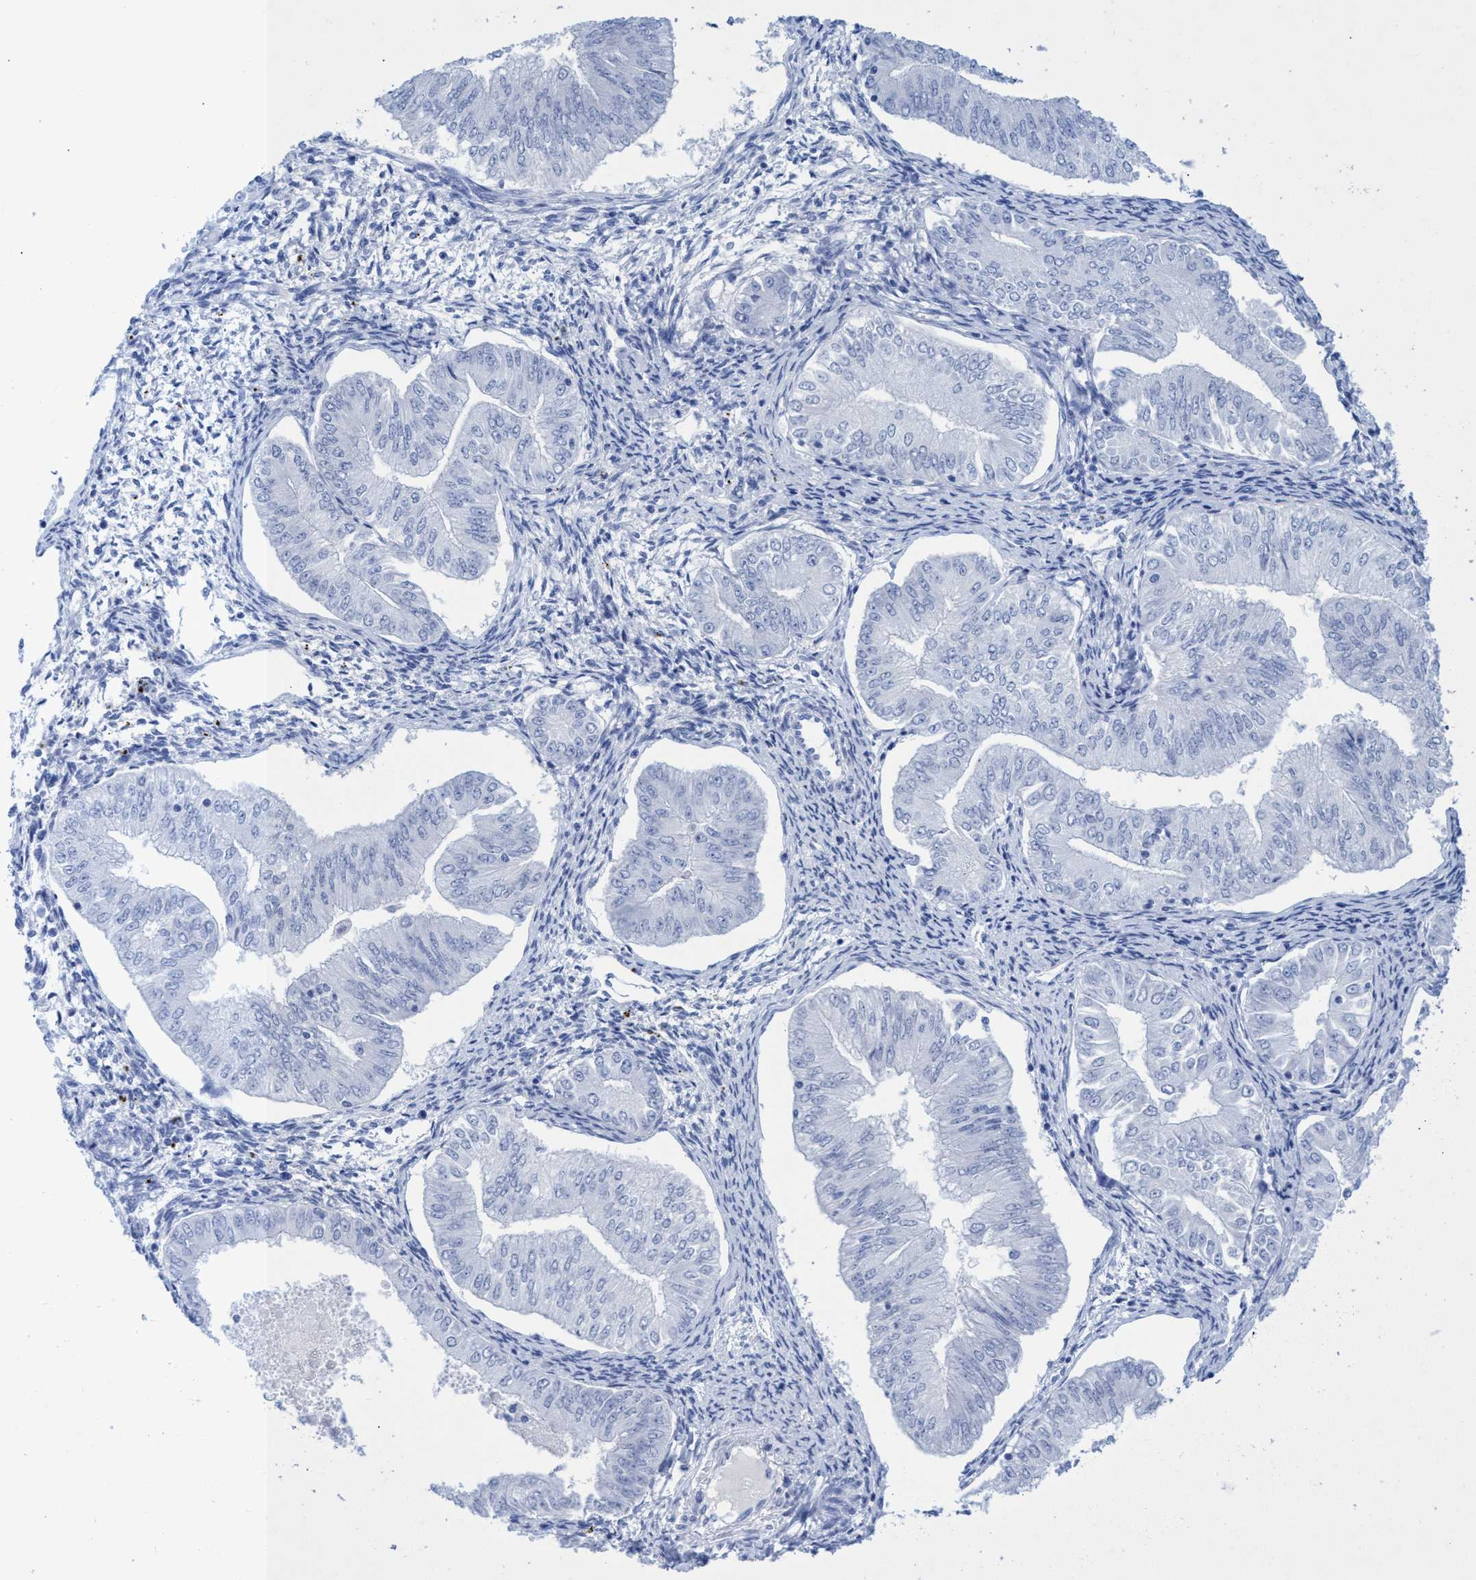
{"staining": {"intensity": "negative", "quantity": "none", "location": "none"}, "tissue": "endometrial cancer", "cell_type": "Tumor cells", "image_type": "cancer", "snomed": [{"axis": "morphology", "description": "Normal tissue, NOS"}, {"axis": "morphology", "description": "Adenocarcinoma, NOS"}, {"axis": "topography", "description": "Endometrium"}], "caption": "High magnification brightfield microscopy of endometrial cancer stained with DAB (3,3'-diaminobenzidine) (brown) and counterstained with hematoxylin (blue): tumor cells show no significant positivity.", "gene": "INSL6", "patient": {"sex": "female", "age": 53}}